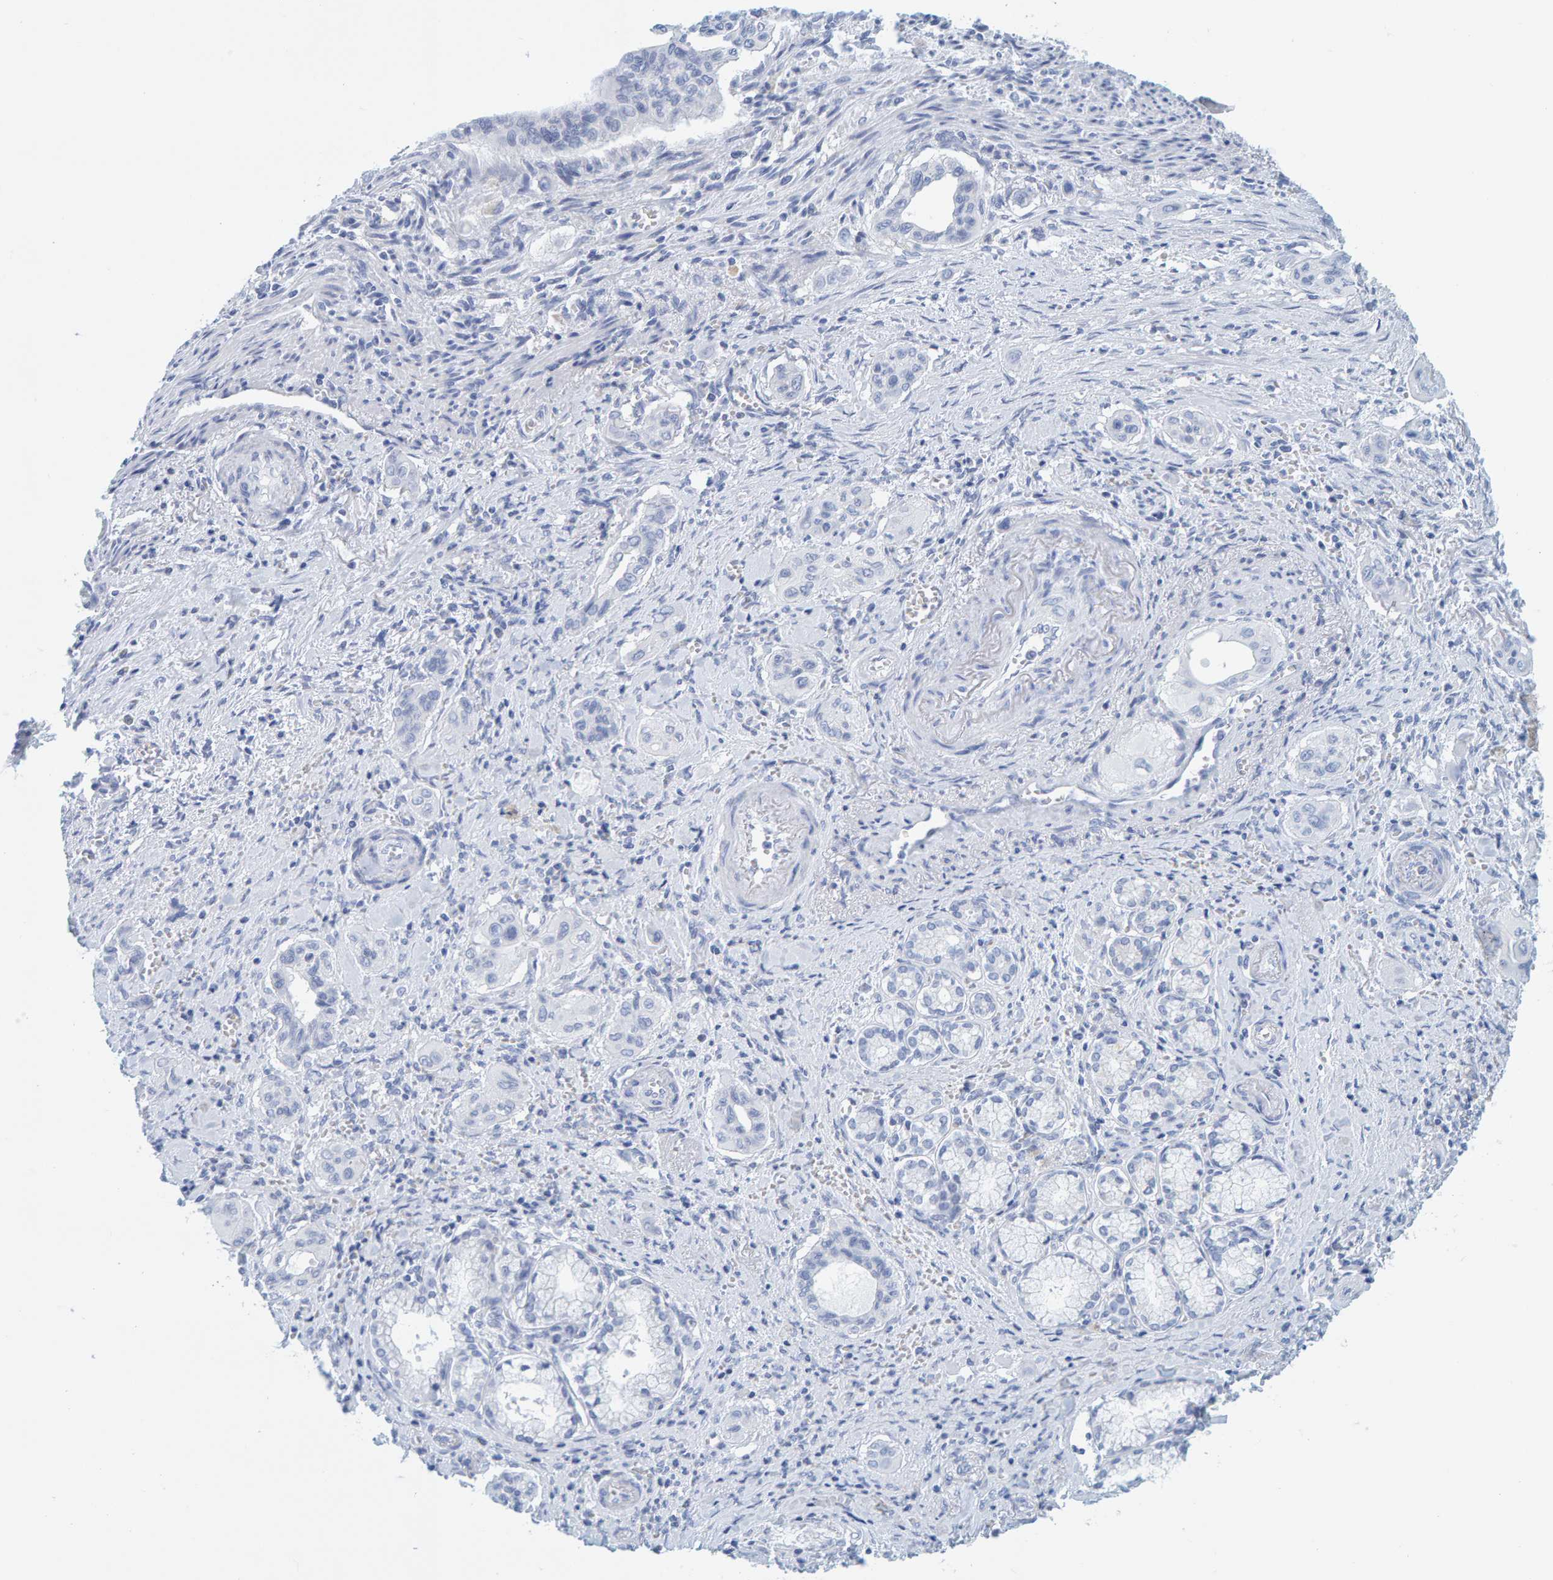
{"staining": {"intensity": "negative", "quantity": "none", "location": "none"}, "tissue": "pancreatic cancer", "cell_type": "Tumor cells", "image_type": "cancer", "snomed": [{"axis": "morphology", "description": "Adenocarcinoma, NOS"}, {"axis": "topography", "description": "Pancreas"}], "caption": "Tumor cells show no significant expression in pancreatic adenocarcinoma.", "gene": "SFTPC", "patient": {"sex": "male", "age": 77}}